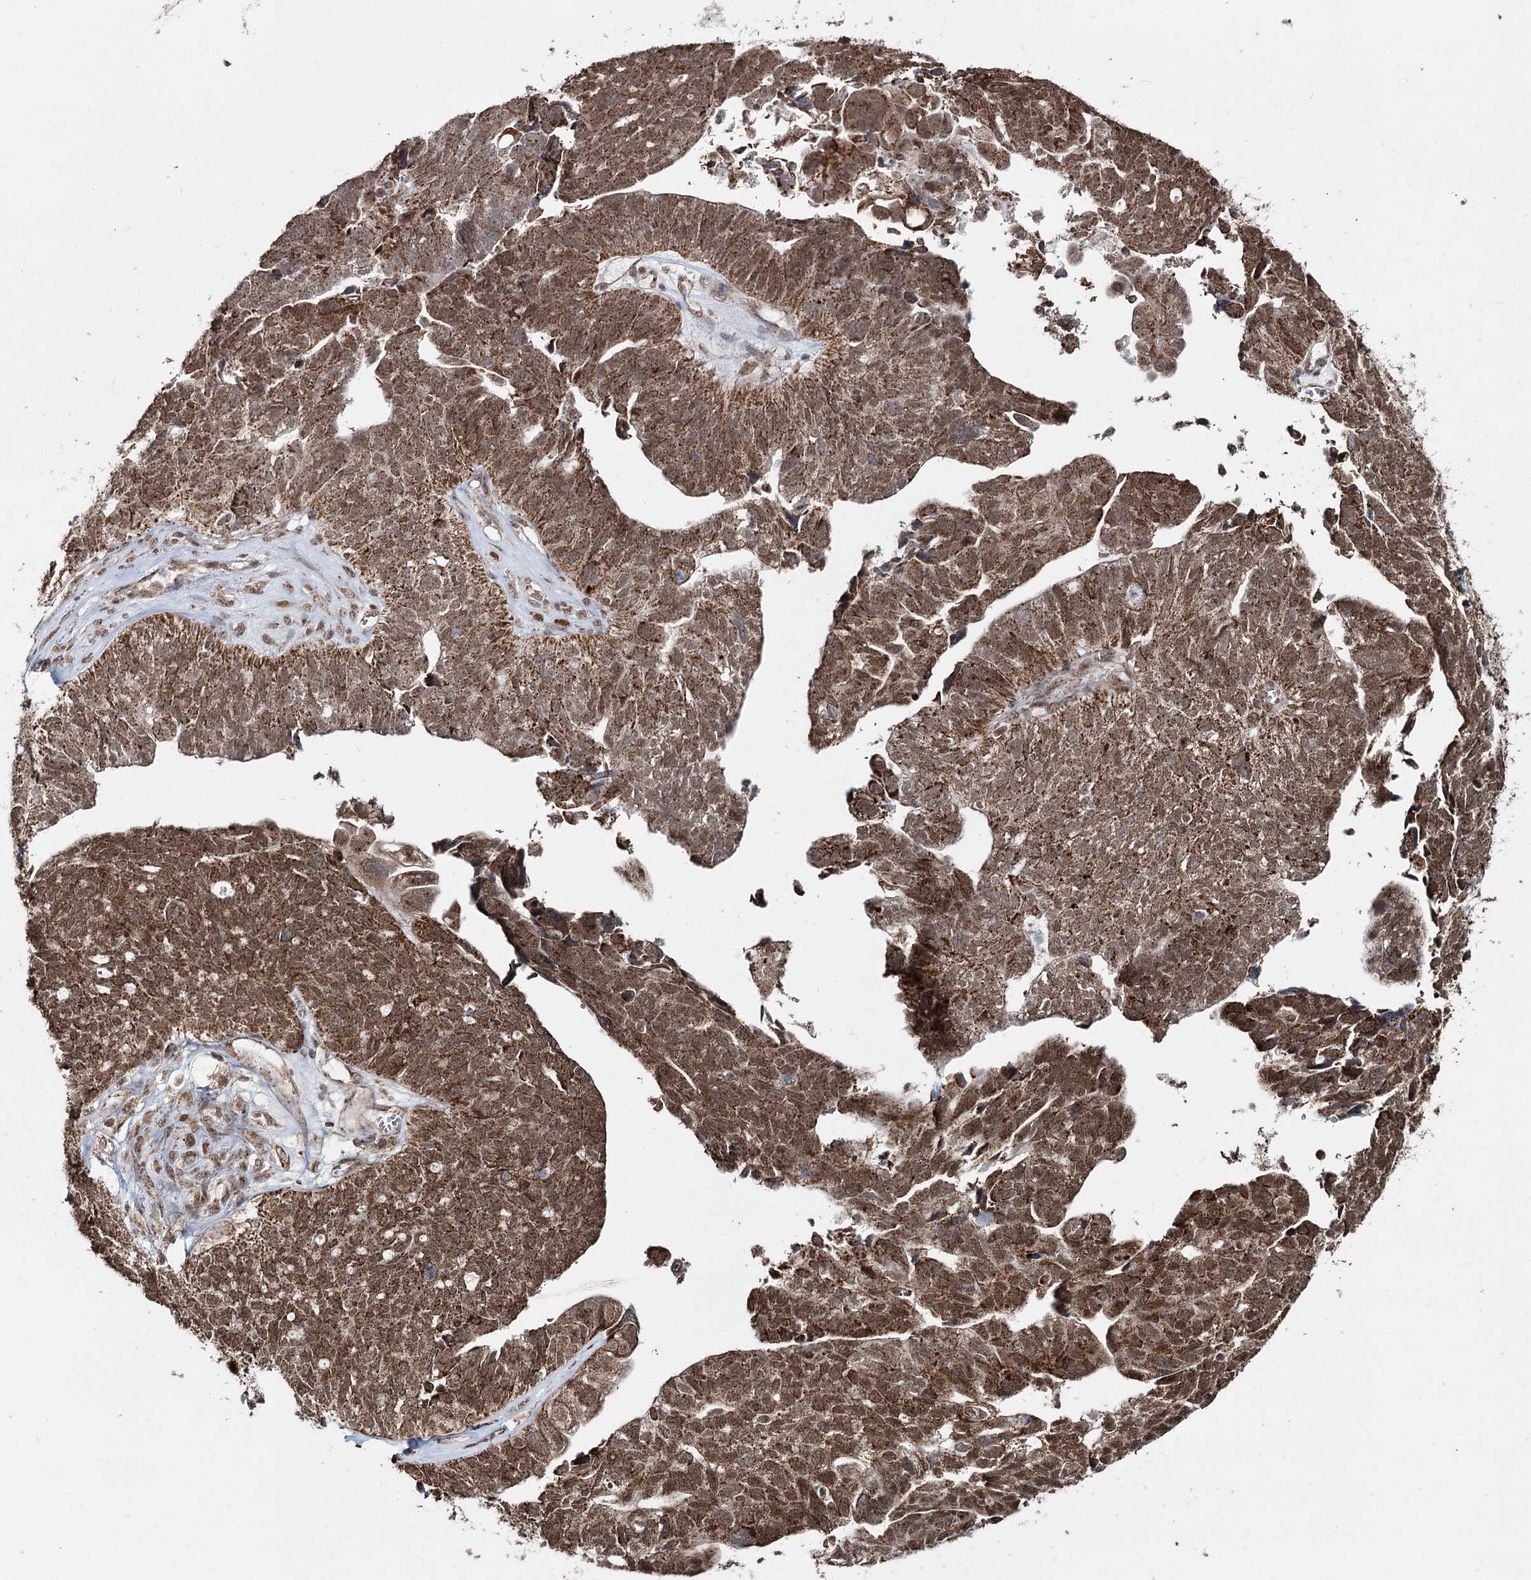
{"staining": {"intensity": "moderate", "quantity": ">75%", "location": "cytoplasmic/membranous,nuclear"}, "tissue": "ovarian cancer", "cell_type": "Tumor cells", "image_type": "cancer", "snomed": [{"axis": "morphology", "description": "Cystadenocarcinoma, serous, NOS"}, {"axis": "topography", "description": "Ovary"}], "caption": "Ovarian serous cystadenocarcinoma stained for a protein shows moderate cytoplasmic/membranous and nuclear positivity in tumor cells.", "gene": "PDHX", "patient": {"sex": "female", "age": 79}}